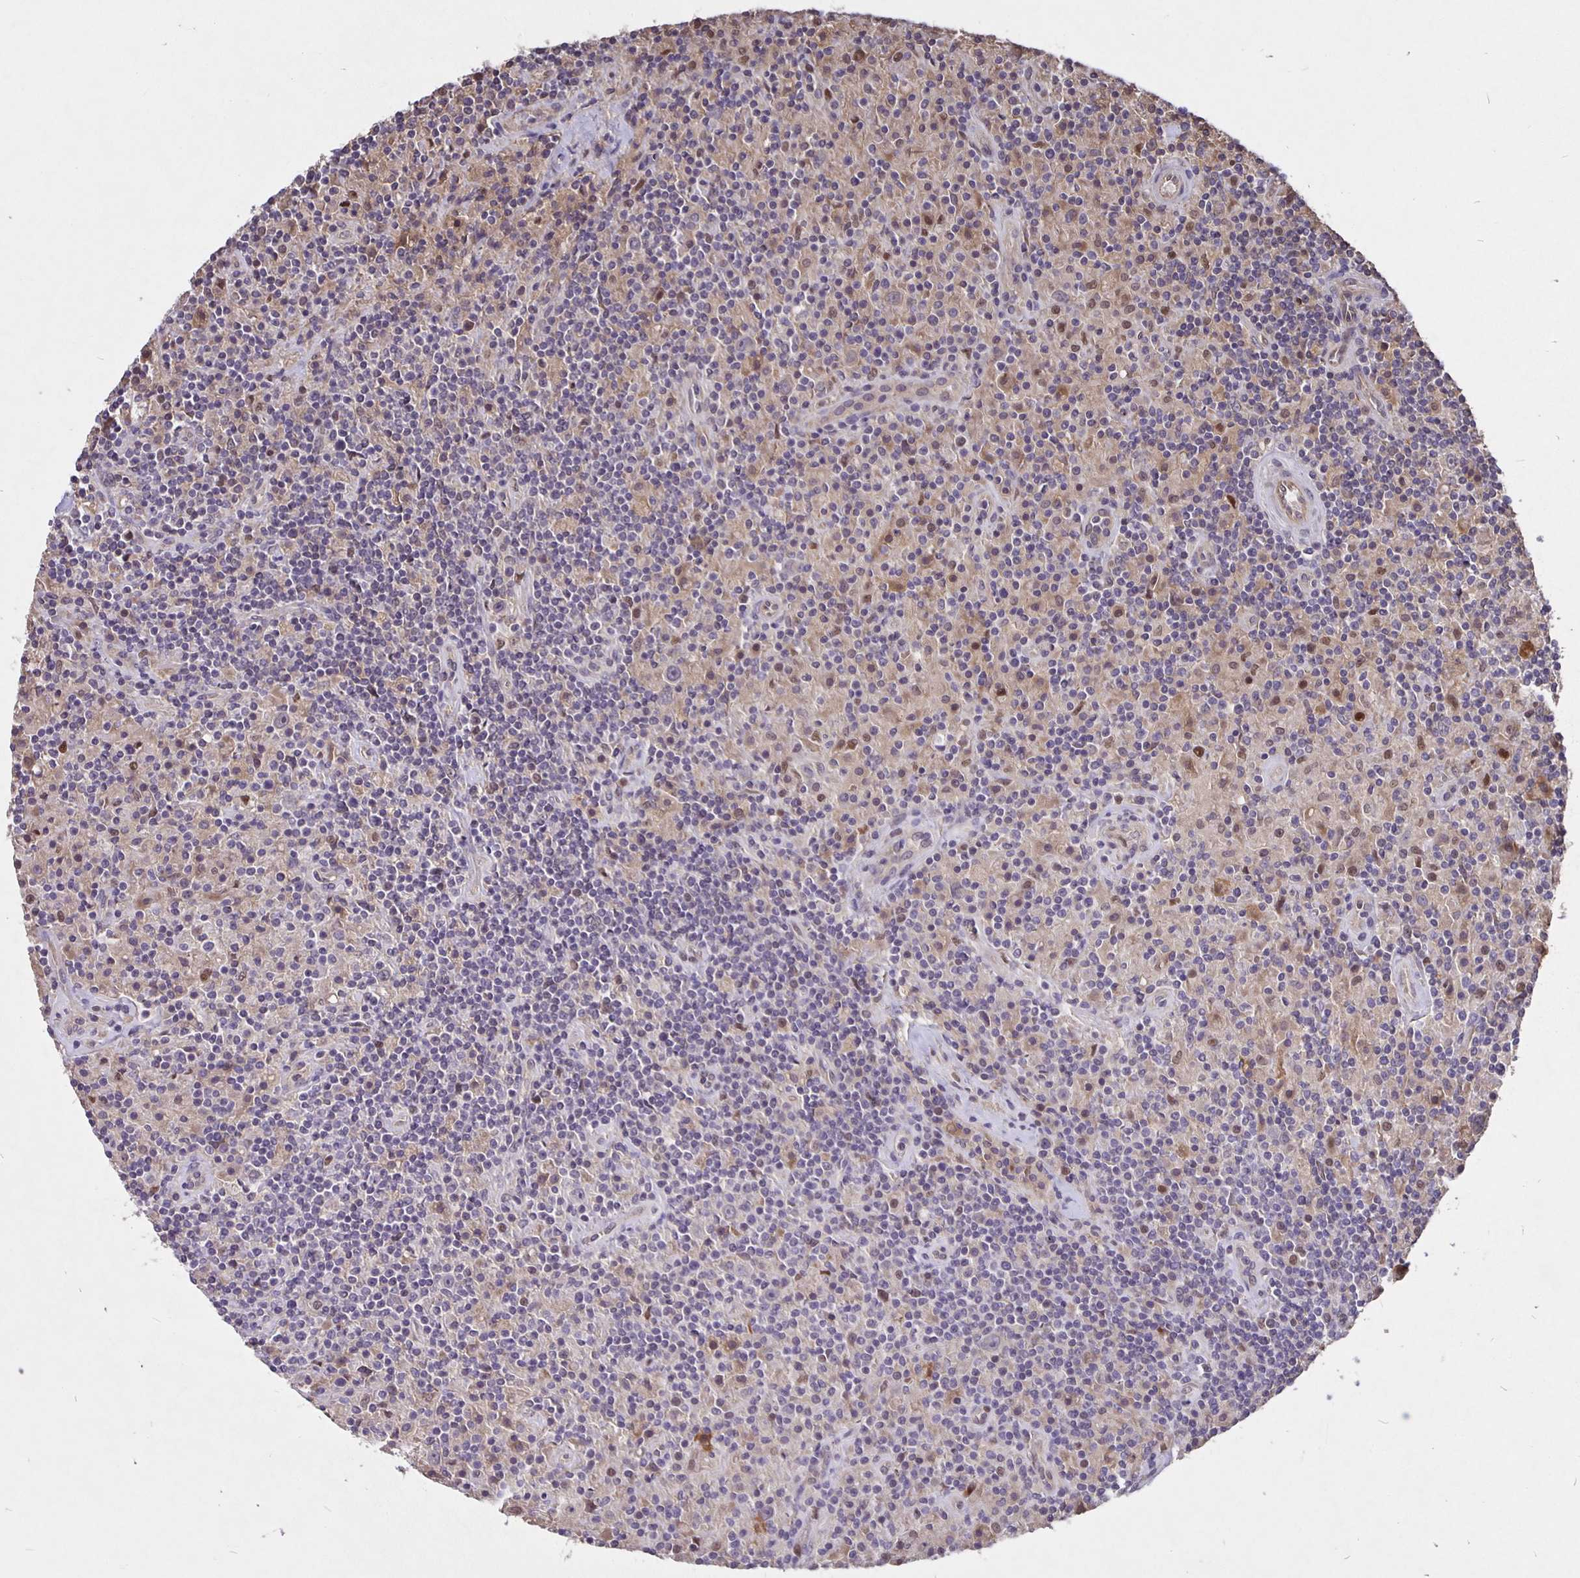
{"staining": {"intensity": "negative", "quantity": "none", "location": "none"}, "tissue": "lymphoma", "cell_type": "Tumor cells", "image_type": "cancer", "snomed": [{"axis": "morphology", "description": "Hodgkin's disease, NOS"}, {"axis": "topography", "description": "Lymph node"}], "caption": "Tumor cells show no significant staining in Hodgkin's disease.", "gene": "NOG", "patient": {"sex": "male", "age": 70}}